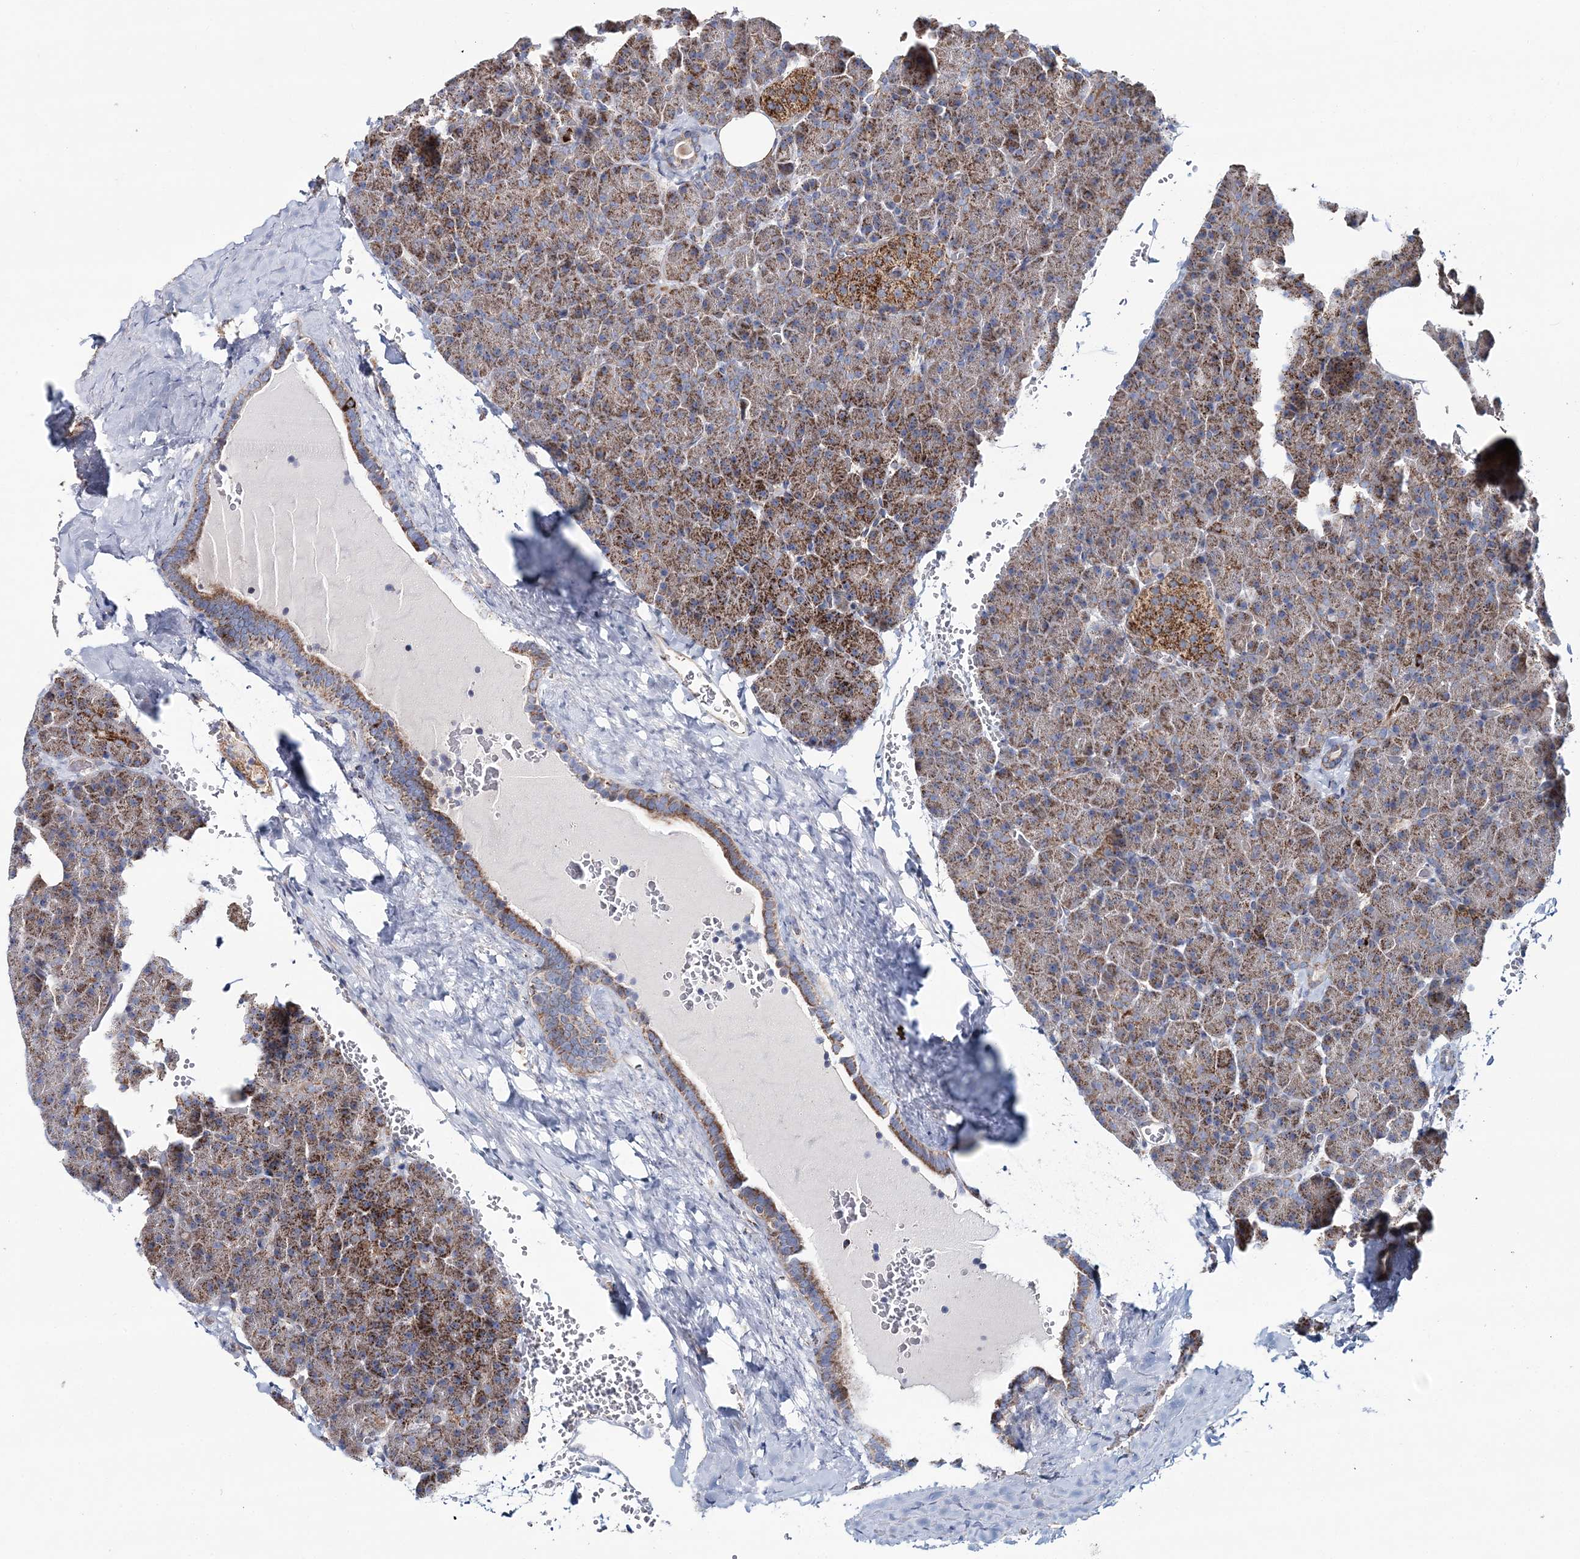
{"staining": {"intensity": "moderate", "quantity": "25%-75%", "location": "cytoplasmic/membranous"}, "tissue": "pancreas", "cell_type": "Exocrine glandular cells", "image_type": "normal", "snomed": [{"axis": "morphology", "description": "Normal tissue, NOS"}, {"axis": "topography", "description": "Pancreas"}], "caption": "The photomicrograph exhibits immunohistochemical staining of normal pancreas. There is moderate cytoplasmic/membranous expression is seen in about 25%-75% of exocrine glandular cells.", "gene": "ARHGAP6", "patient": {"sex": "female", "age": 35}}